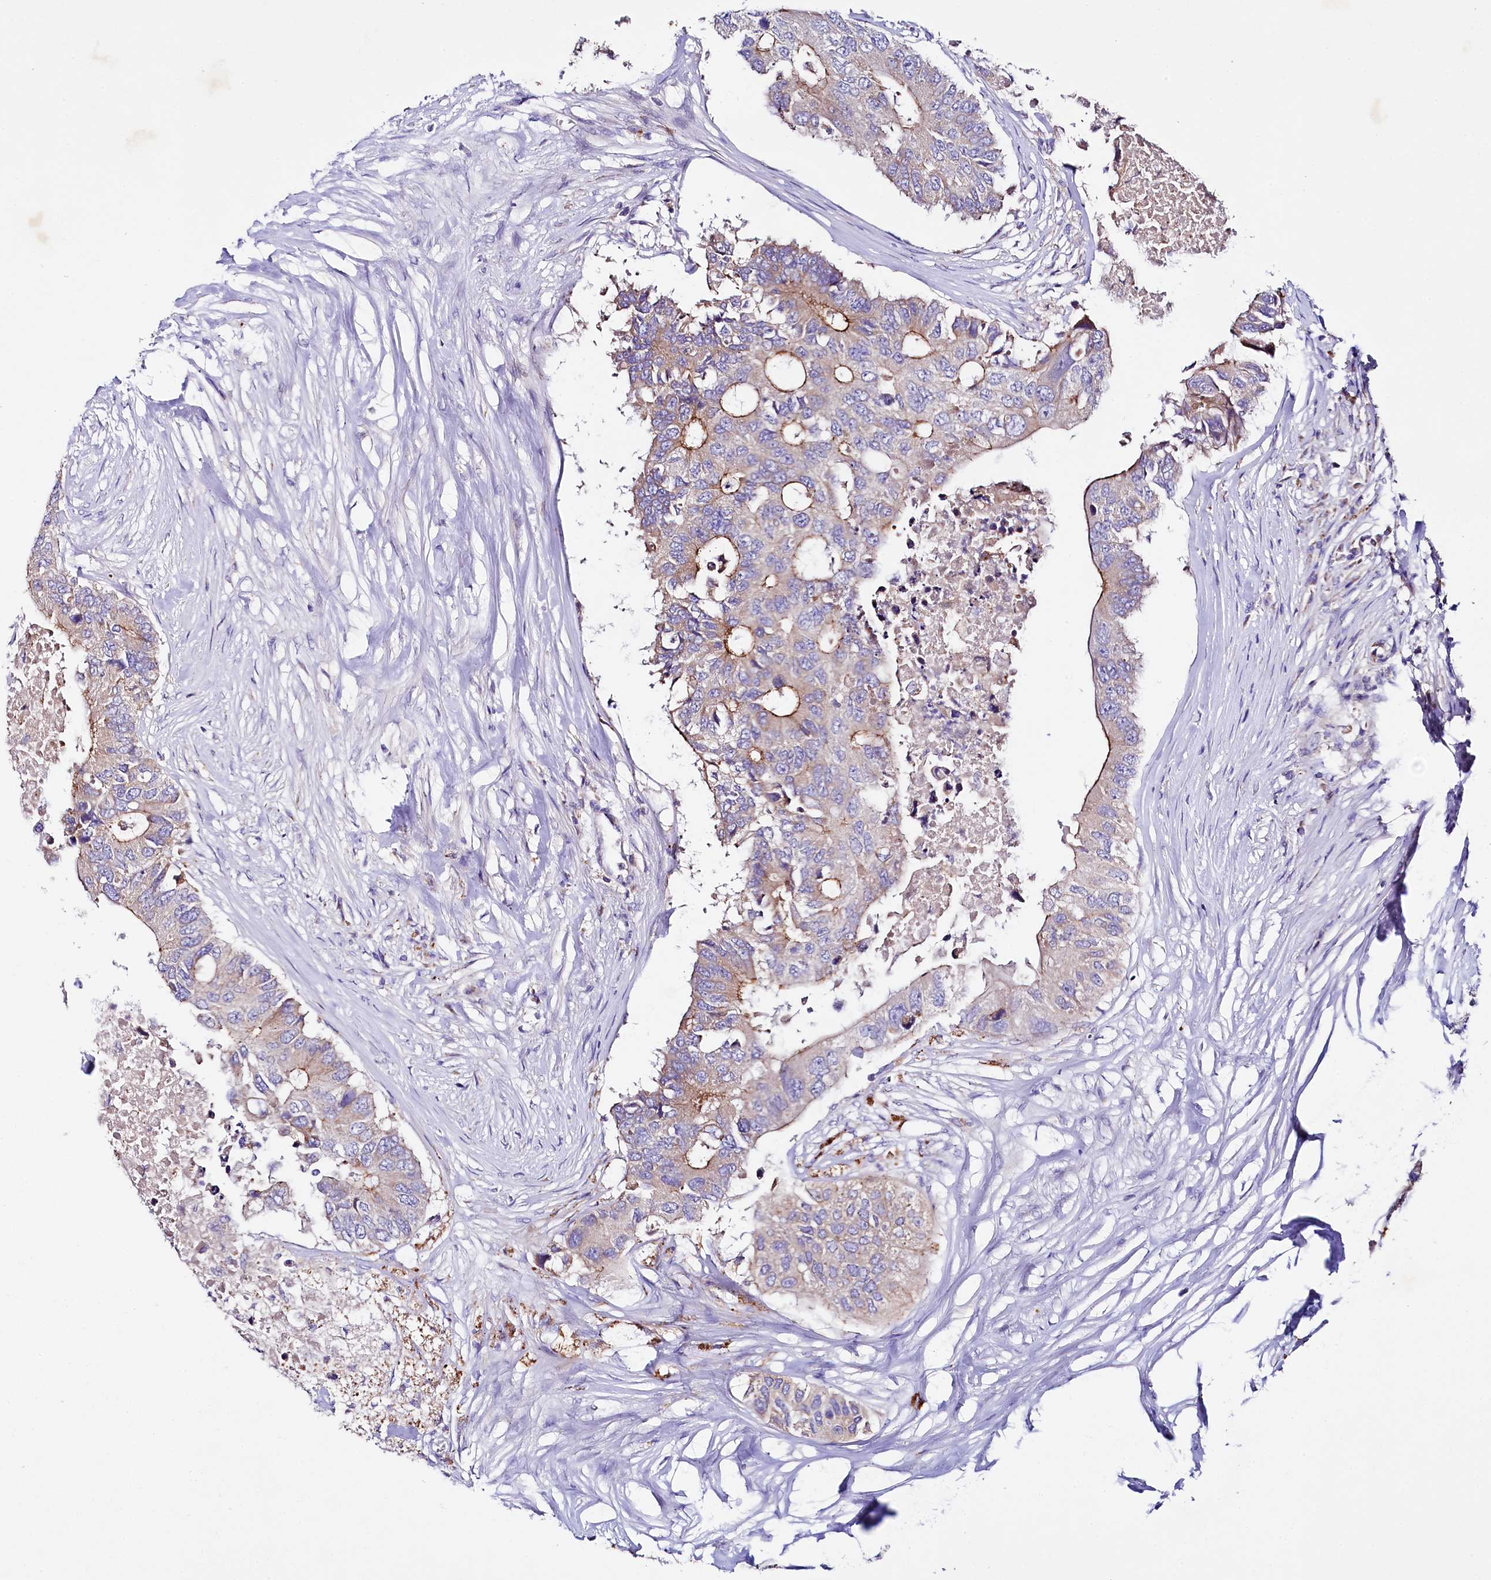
{"staining": {"intensity": "strong", "quantity": "25%-75%", "location": "cytoplasmic/membranous"}, "tissue": "colorectal cancer", "cell_type": "Tumor cells", "image_type": "cancer", "snomed": [{"axis": "morphology", "description": "Adenocarcinoma, NOS"}, {"axis": "topography", "description": "Colon"}], "caption": "Immunohistochemical staining of adenocarcinoma (colorectal) reveals high levels of strong cytoplasmic/membranous protein expression in approximately 25%-75% of tumor cells.", "gene": "SACM1L", "patient": {"sex": "male", "age": 71}}